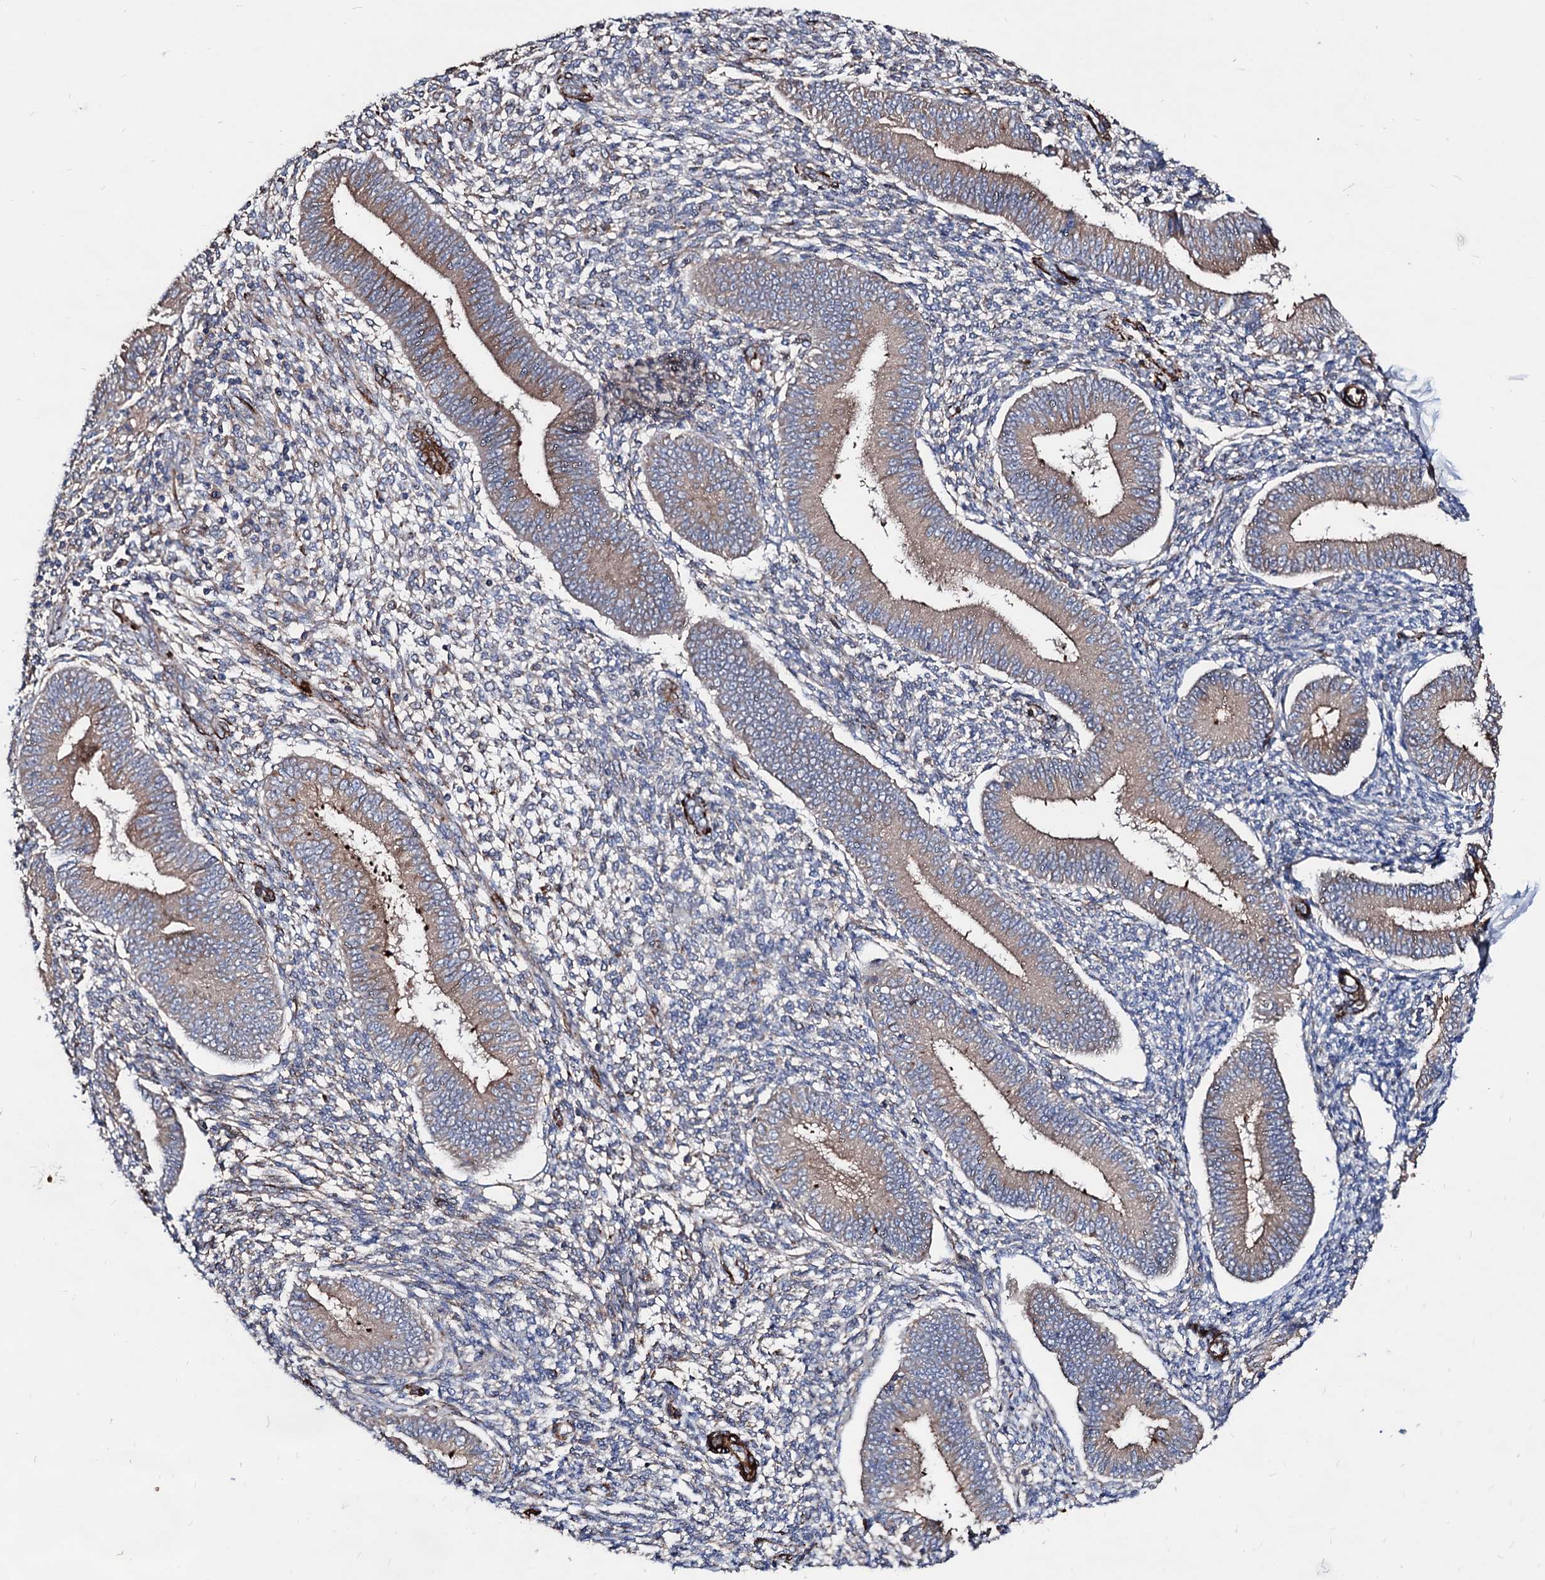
{"staining": {"intensity": "moderate", "quantity": "<25%", "location": "cytoplasmic/membranous"}, "tissue": "endometrium", "cell_type": "Cells in endometrial stroma", "image_type": "normal", "snomed": [{"axis": "morphology", "description": "Normal tissue, NOS"}, {"axis": "topography", "description": "Uterus"}, {"axis": "topography", "description": "Endometrium"}], "caption": "Unremarkable endometrium was stained to show a protein in brown. There is low levels of moderate cytoplasmic/membranous positivity in approximately <25% of cells in endometrial stroma.", "gene": "WDR11", "patient": {"sex": "female", "age": 48}}